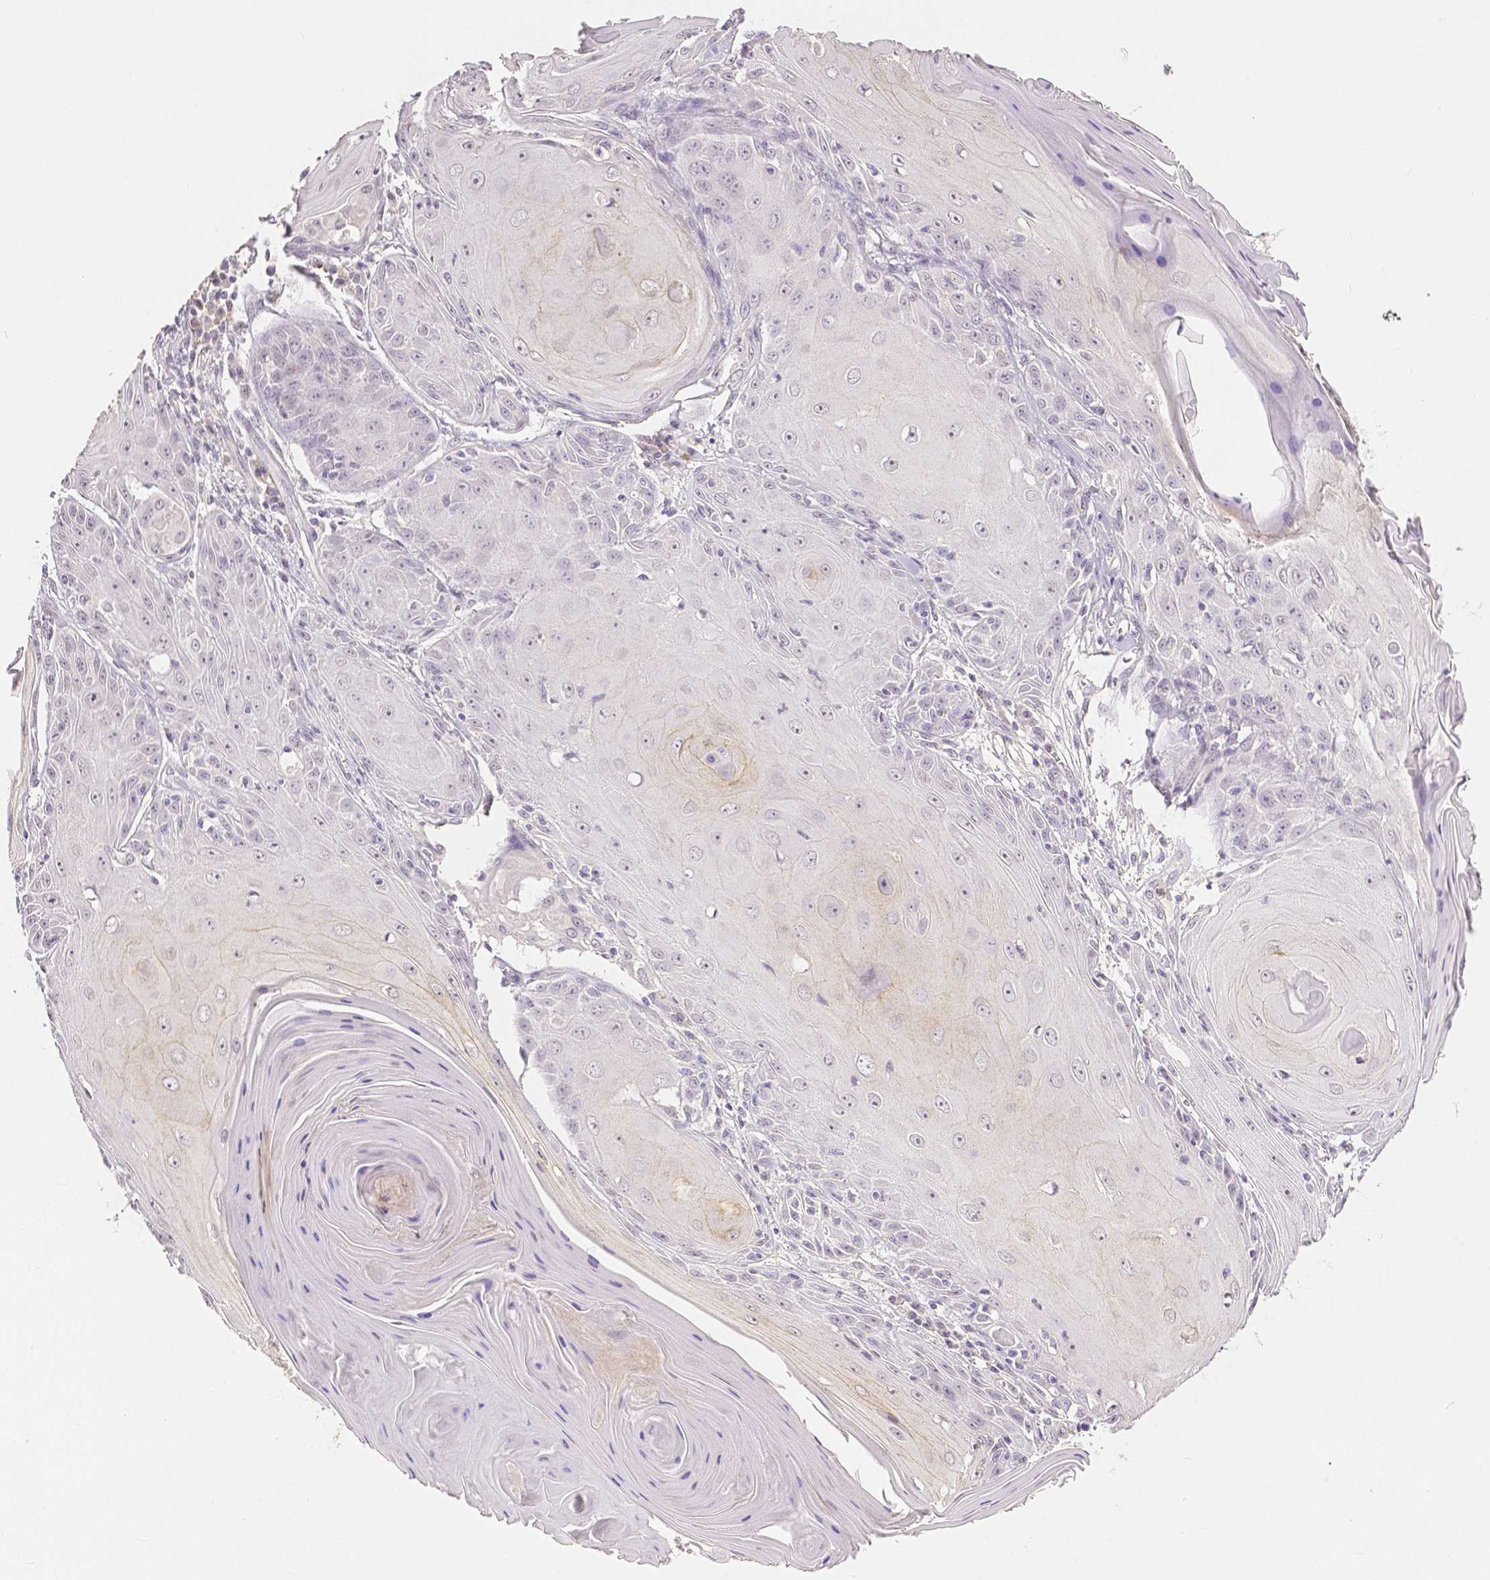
{"staining": {"intensity": "negative", "quantity": "none", "location": "none"}, "tissue": "skin cancer", "cell_type": "Tumor cells", "image_type": "cancer", "snomed": [{"axis": "morphology", "description": "Squamous cell carcinoma, NOS"}, {"axis": "topography", "description": "Skin"}, {"axis": "topography", "description": "Vulva"}], "caption": "A high-resolution photomicrograph shows immunohistochemistry staining of skin cancer (squamous cell carcinoma), which shows no significant staining in tumor cells.", "gene": "OCLN", "patient": {"sex": "female", "age": 85}}